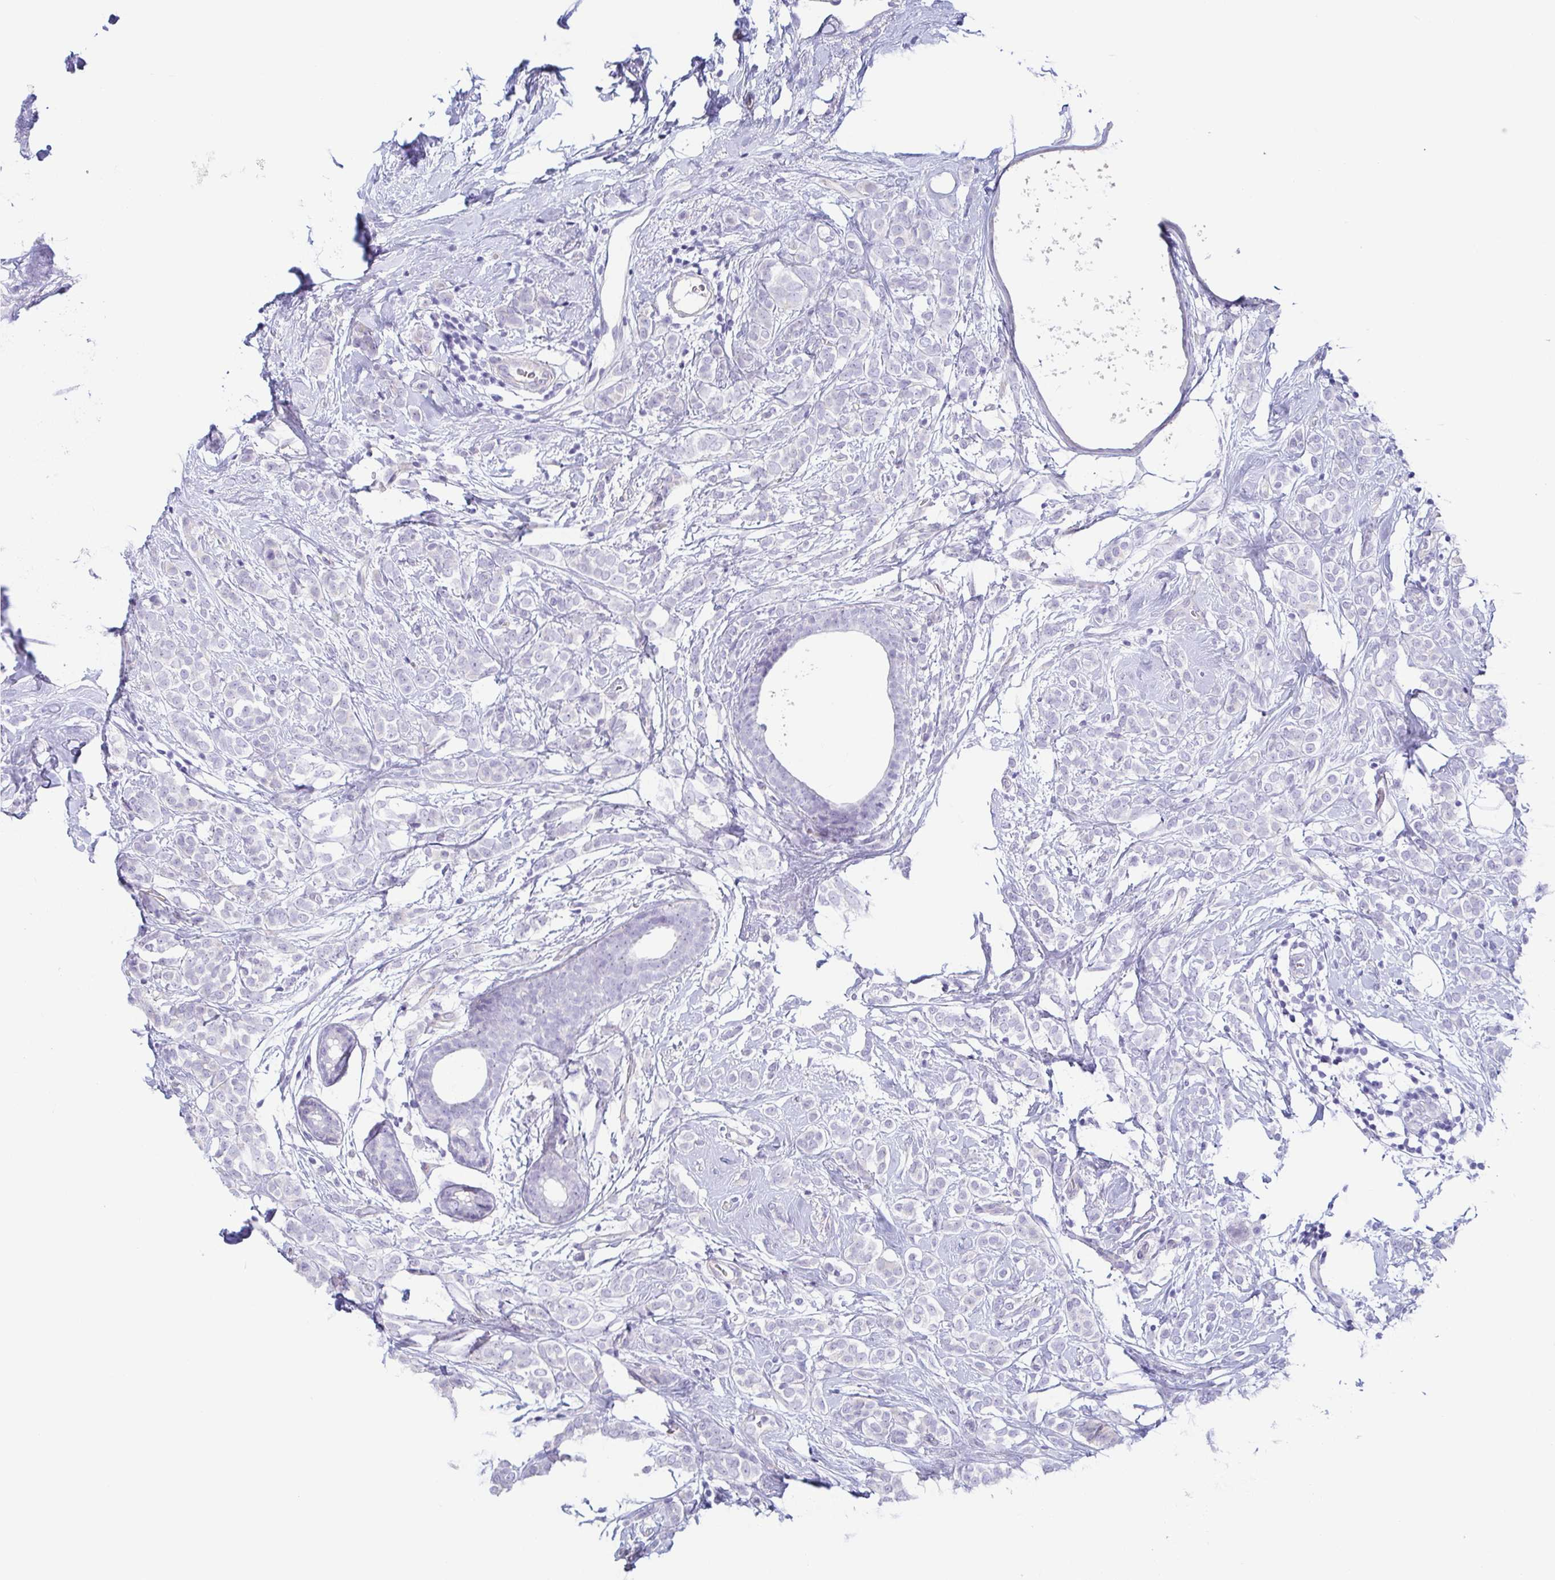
{"staining": {"intensity": "negative", "quantity": "none", "location": "none"}, "tissue": "breast cancer", "cell_type": "Tumor cells", "image_type": "cancer", "snomed": [{"axis": "morphology", "description": "Lobular carcinoma"}, {"axis": "topography", "description": "Breast"}], "caption": "The immunohistochemistry photomicrograph has no significant positivity in tumor cells of breast lobular carcinoma tissue.", "gene": "PRR4", "patient": {"sex": "female", "age": 49}}